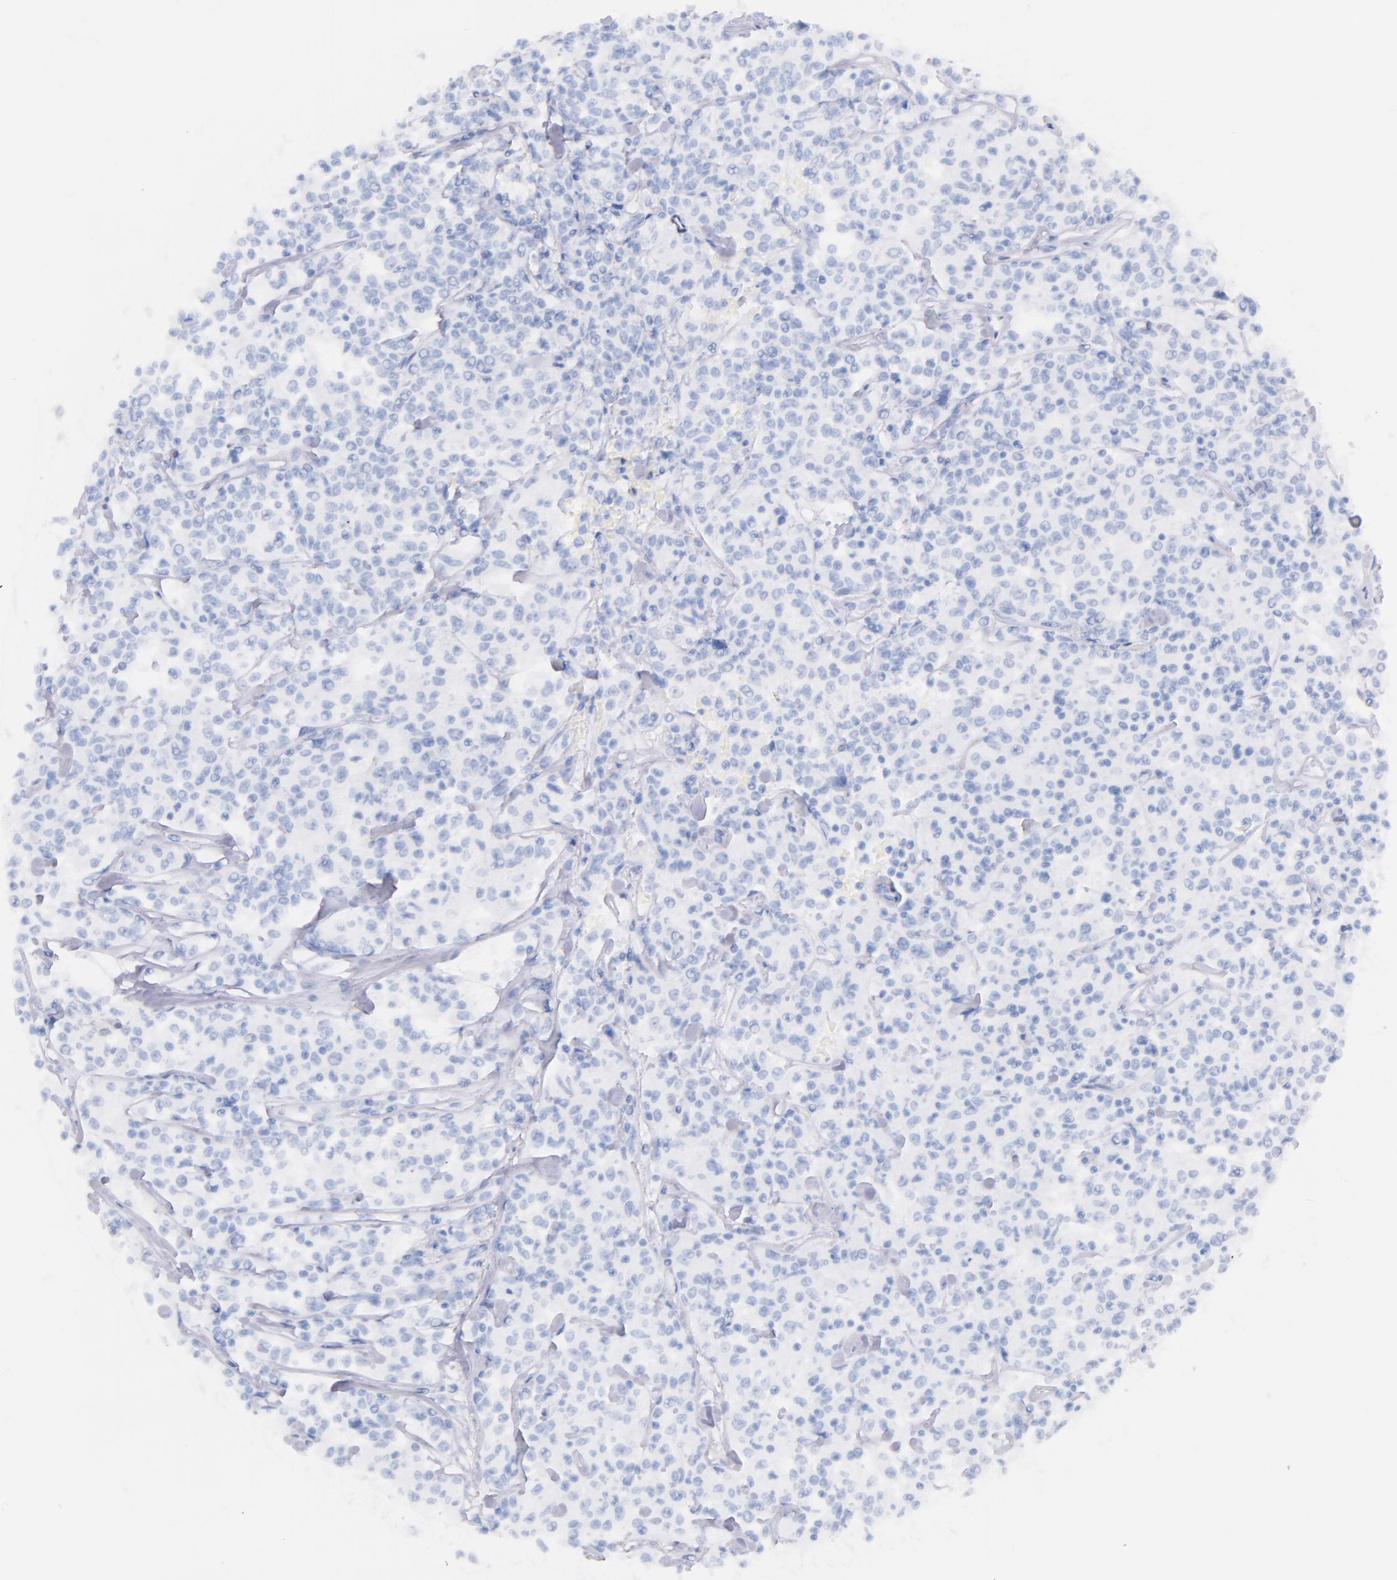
{"staining": {"intensity": "negative", "quantity": "none", "location": "none"}, "tissue": "lymphoma", "cell_type": "Tumor cells", "image_type": "cancer", "snomed": [{"axis": "morphology", "description": "Malignant lymphoma, non-Hodgkin's type, Low grade"}, {"axis": "topography", "description": "Small intestine"}], "caption": "The photomicrograph reveals no staining of tumor cells in lymphoma.", "gene": "CD44", "patient": {"sex": "female", "age": 59}}